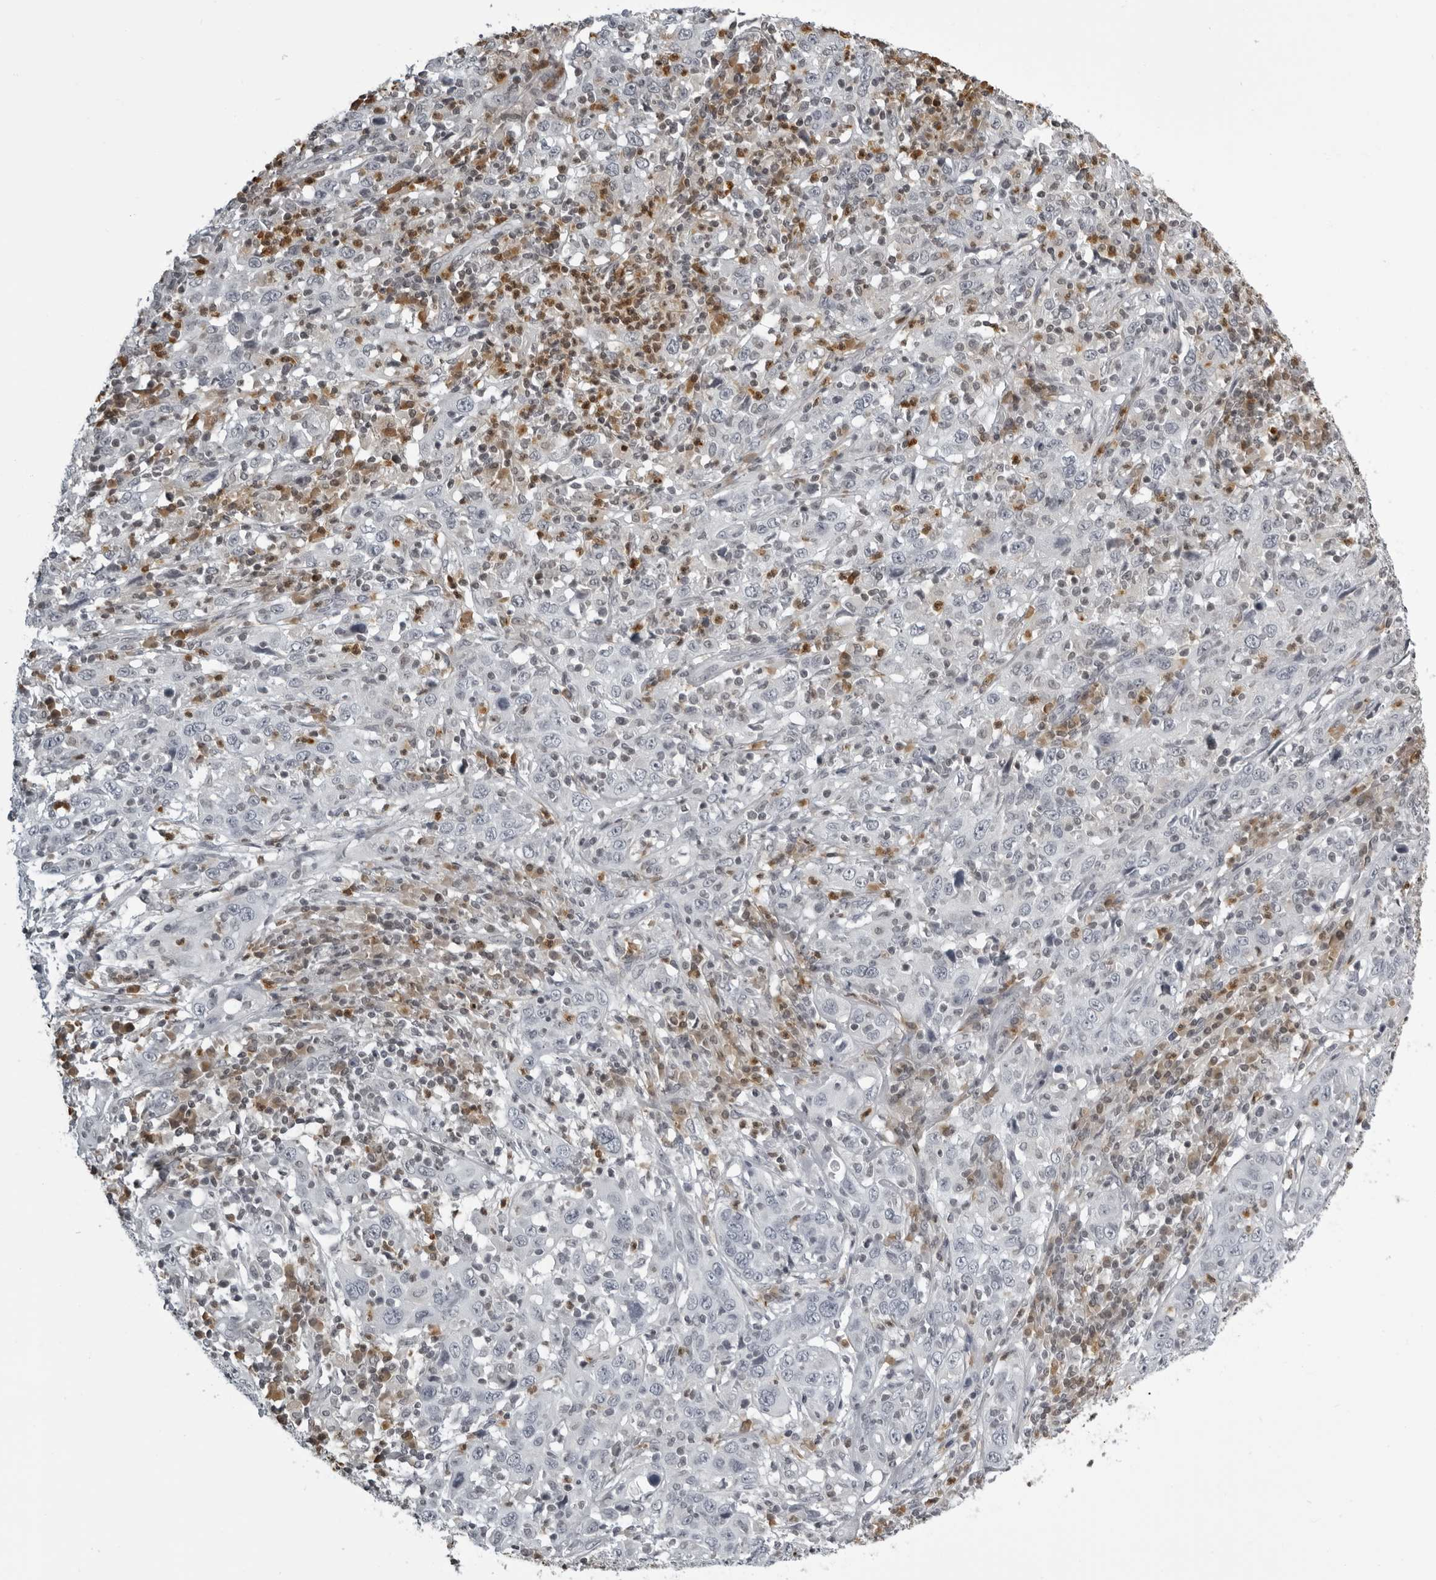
{"staining": {"intensity": "negative", "quantity": "none", "location": "none"}, "tissue": "cervical cancer", "cell_type": "Tumor cells", "image_type": "cancer", "snomed": [{"axis": "morphology", "description": "Squamous cell carcinoma, NOS"}, {"axis": "topography", "description": "Cervix"}], "caption": "Tumor cells show no significant expression in squamous cell carcinoma (cervical).", "gene": "RTCA", "patient": {"sex": "female", "age": 46}}